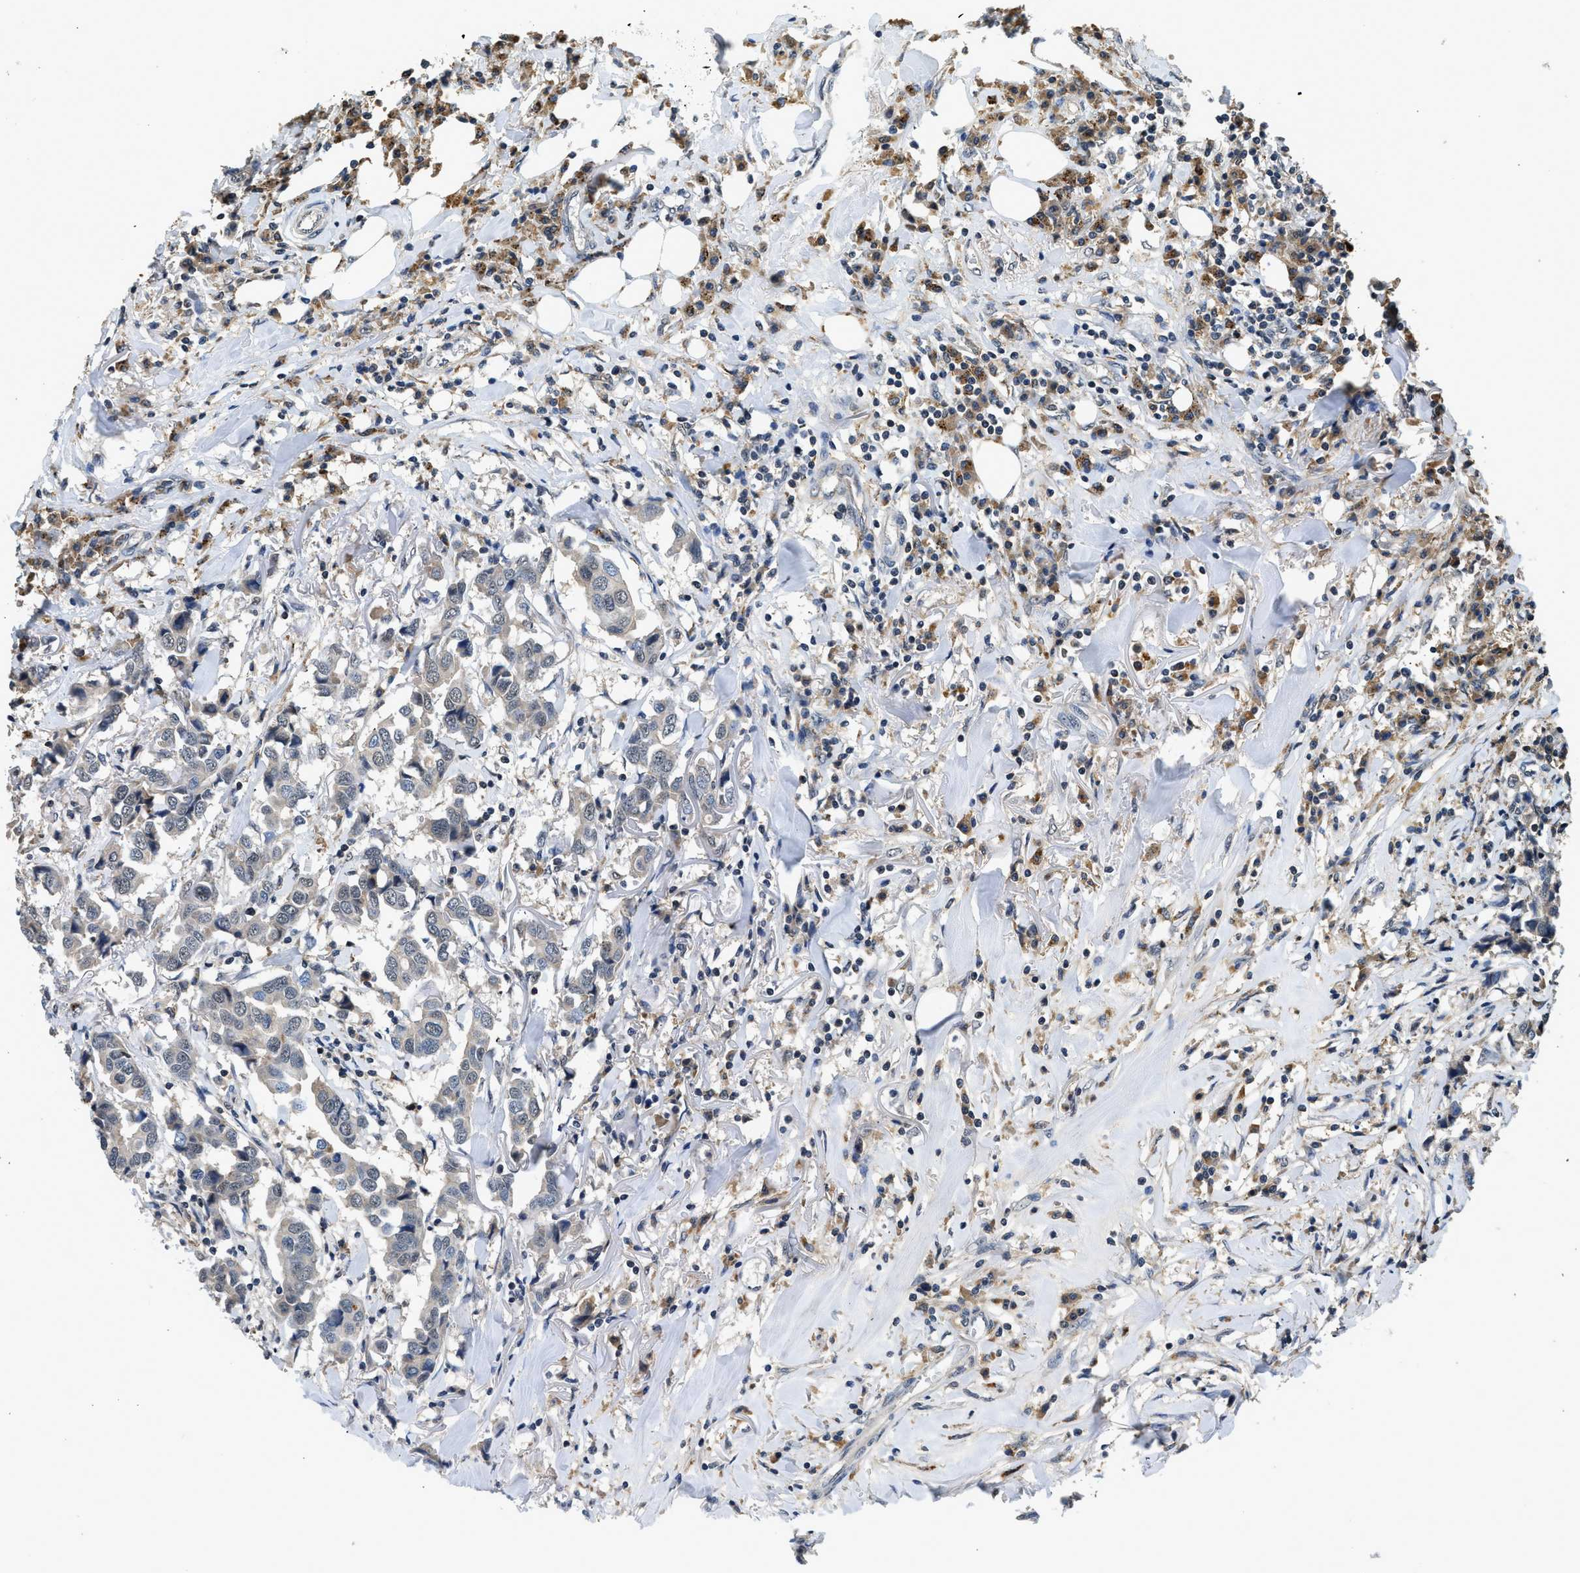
{"staining": {"intensity": "negative", "quantity": "none", "location": "none"}, "tissue": "breast cancer", "cell_type": "Tumor cells", "image_type": "cancer", "snomed": [{"axis": "morphology", "description": "Duct carcinoma"}, {"axis": "topography", "description": "Breast"}], "caption": "The image demonstrates no staining of tumor cells in breast infiltrating ductal carcinoma.", "gene": "SLC15A4", "patient": {"sex": "female", "age": 80}}